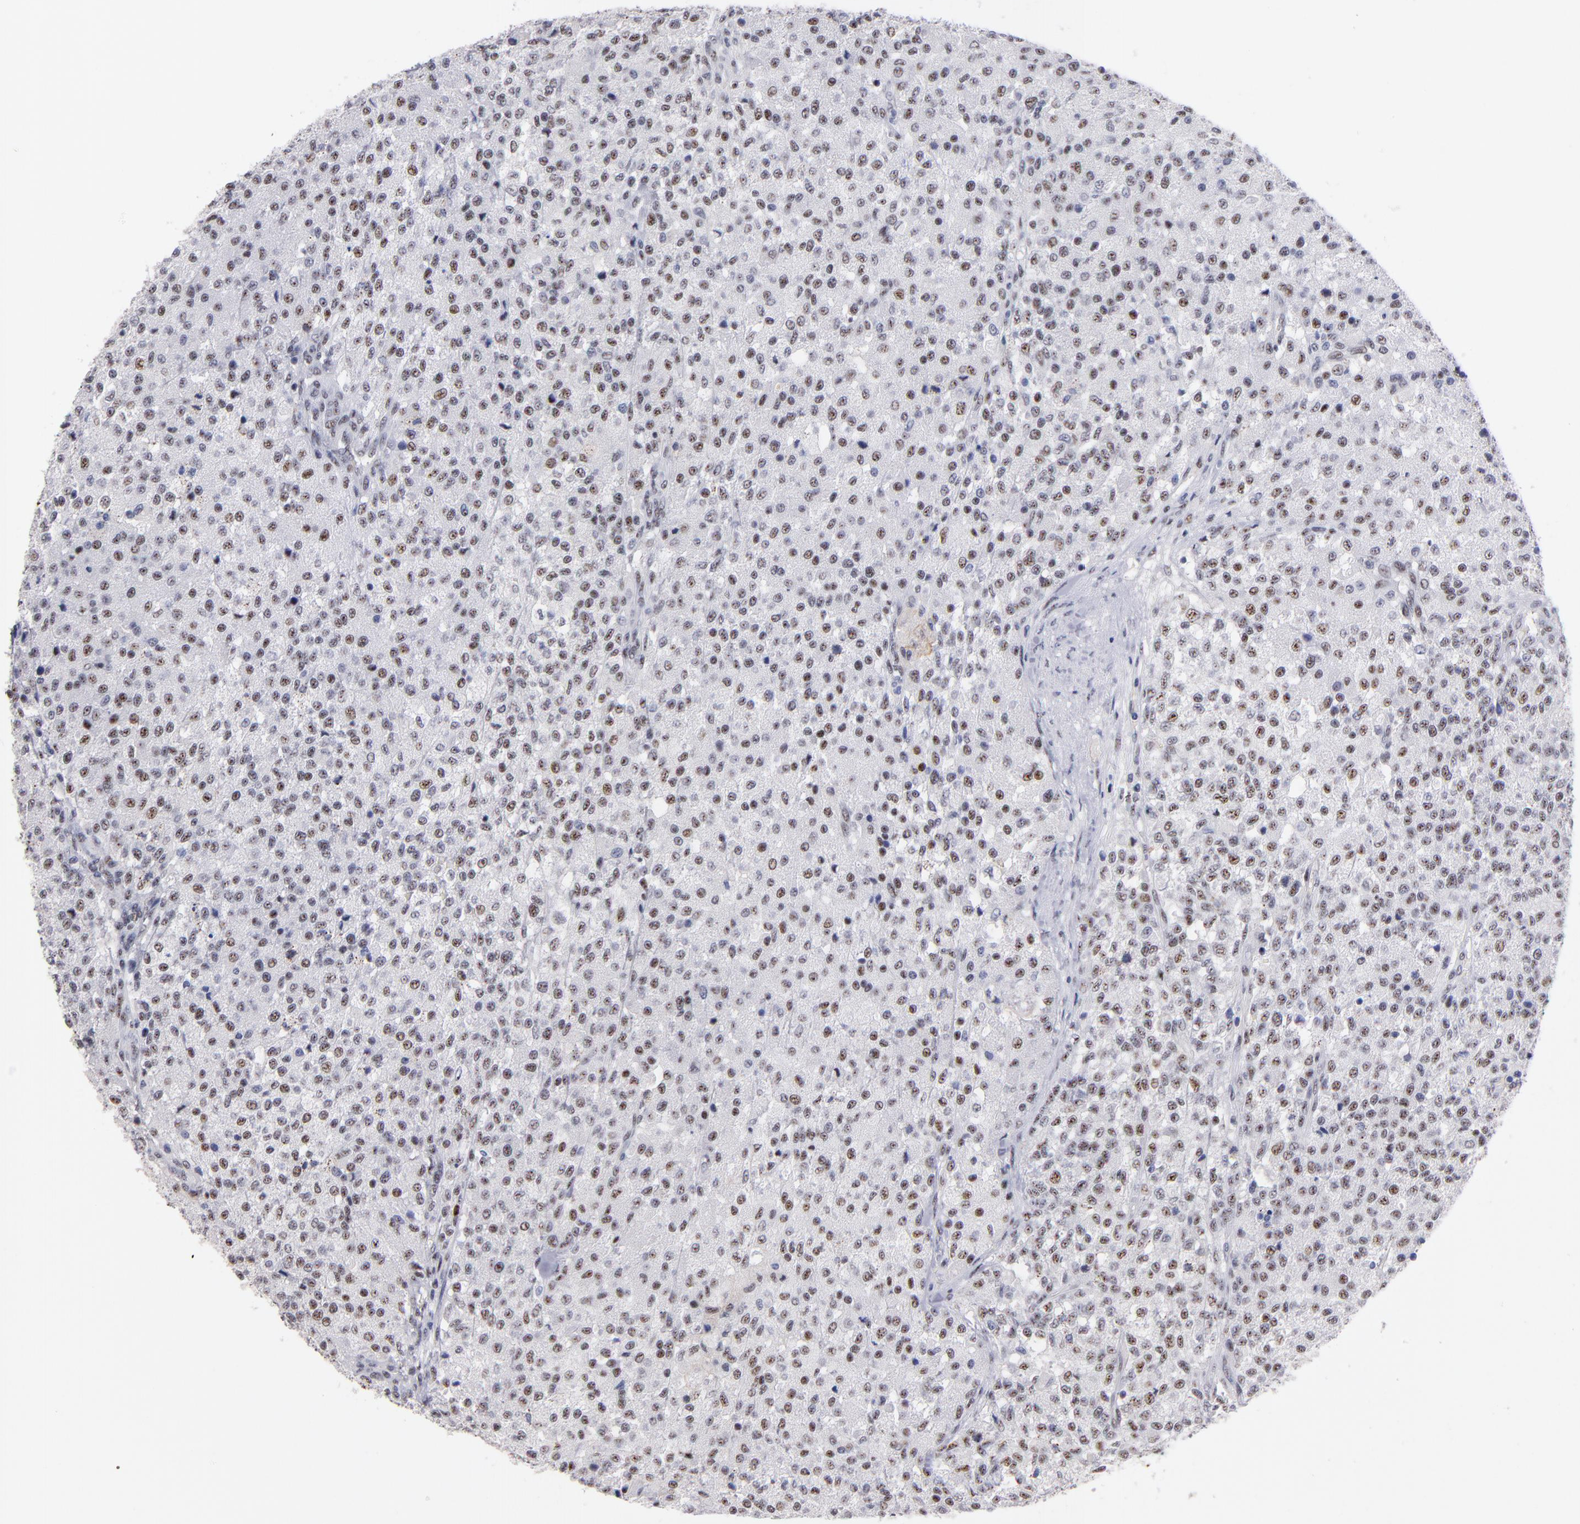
{"staining": {"intensity": "weak", "quantity": "25%-75%", "location": "nuclear"}, "tissue": "testis cancer", "cell_type": "Tumor cells", "image_type": "cancer", "snomed": [{"axis": "morphology", "description": "Seminoma, NOS"}, {"axis": "topography", "description": "Testis"}], "caption": "IHC (DAB (3,3'-diaminobenzidine)) staining of testis cancer reveals weak nuclear protein staining in approximately 25%-75% of tumor cells.", "gene": "RAF1", "patient": {"sex": "male", "age": 59}}